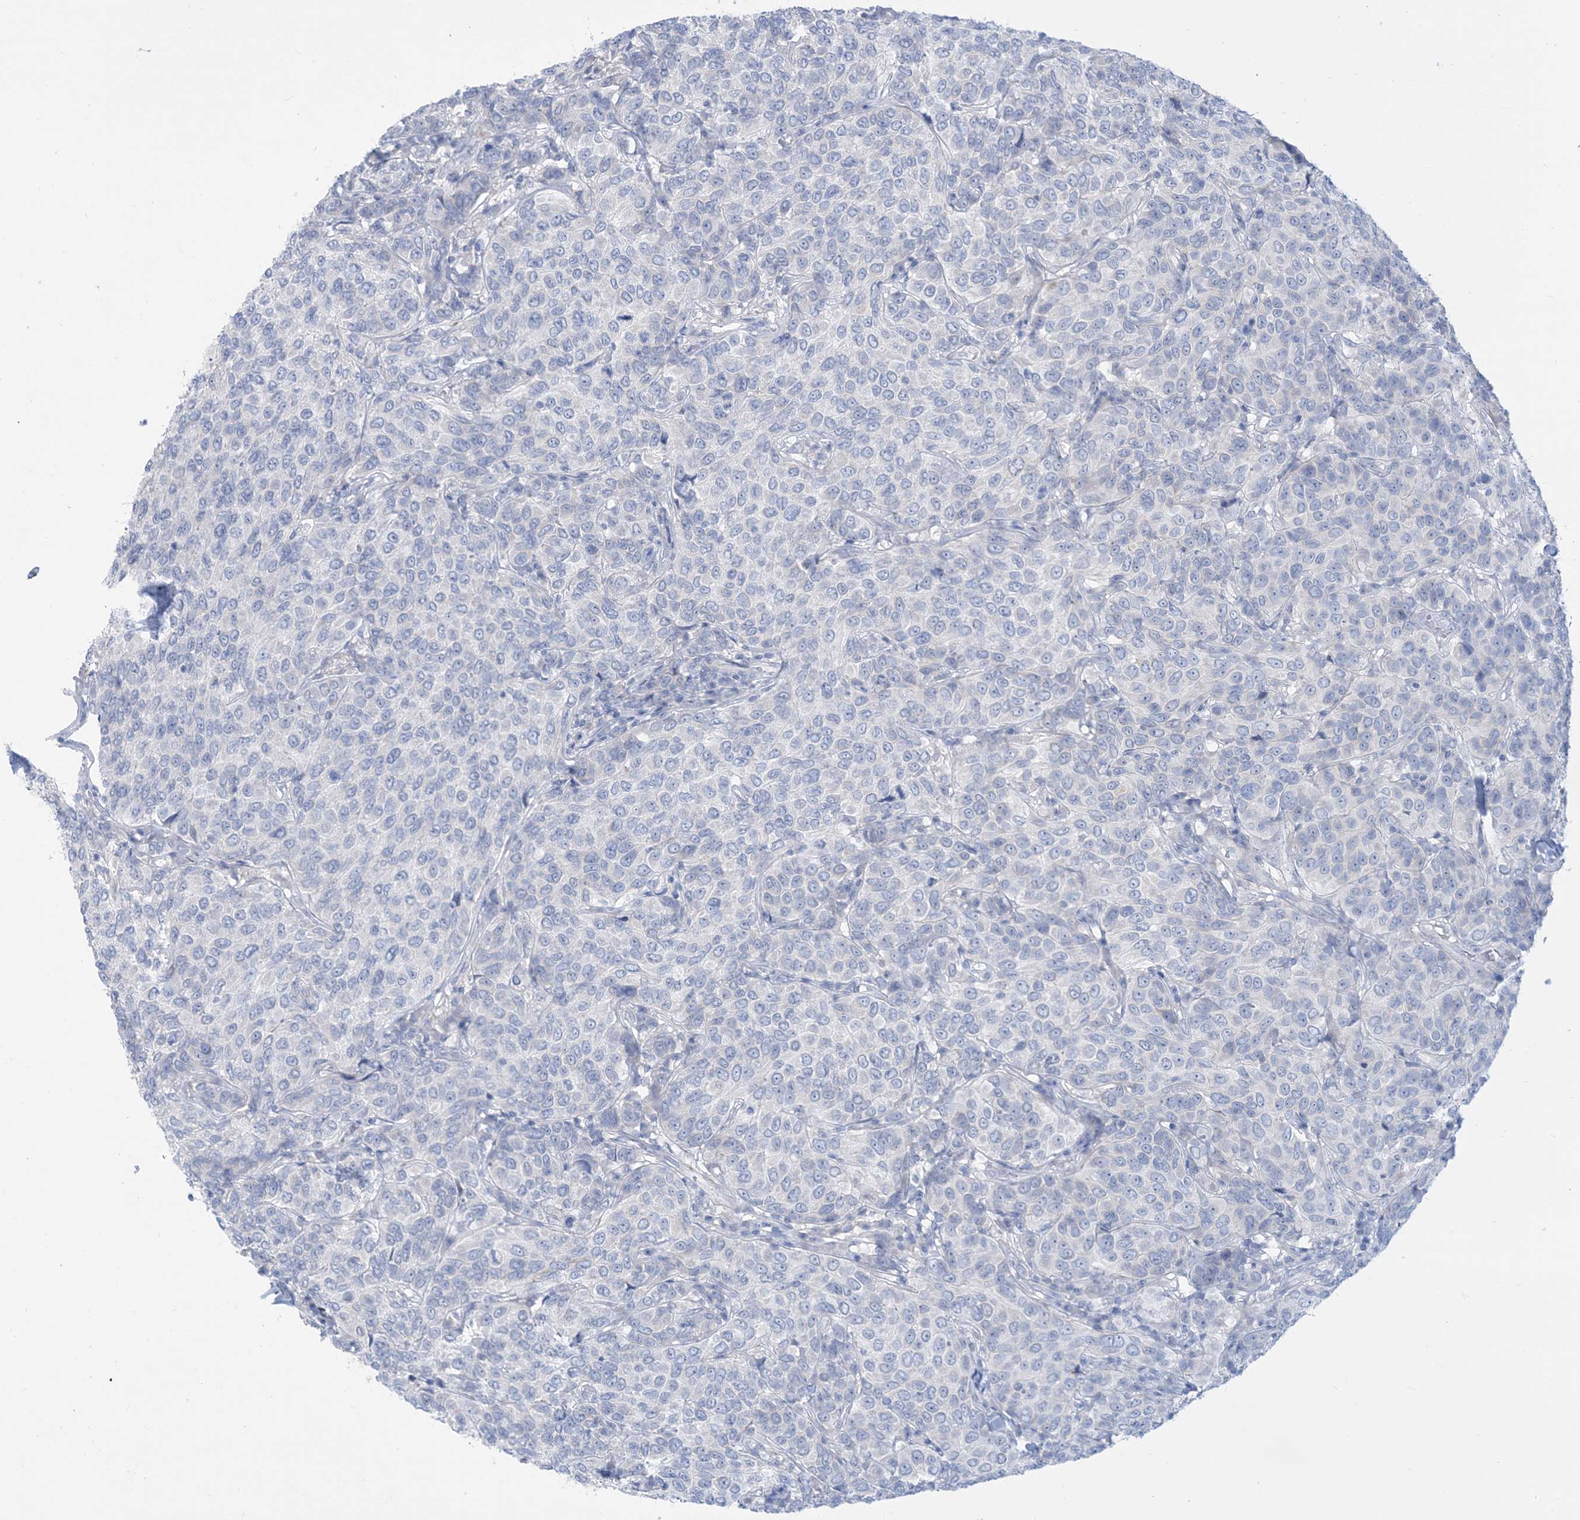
{"staining": {"intensity": "negative", "quantity": "none", "location": "none"}, "tissue": "breast cancer", "cell_type": "Tumor cells", "image_type": "cancer", "snomed": [{"axis": "morphology", "description": "Duct carcinoma"}, {"axis": "topography", "description": "Breast"}], "caption": "Immunohistochemical staining of human breast cancer (invasive ductal carcinoma) demonstrates no significant staining in tumor cells.", "gene": "MARS2", "patient": {"sex": "female", "age": 55}}